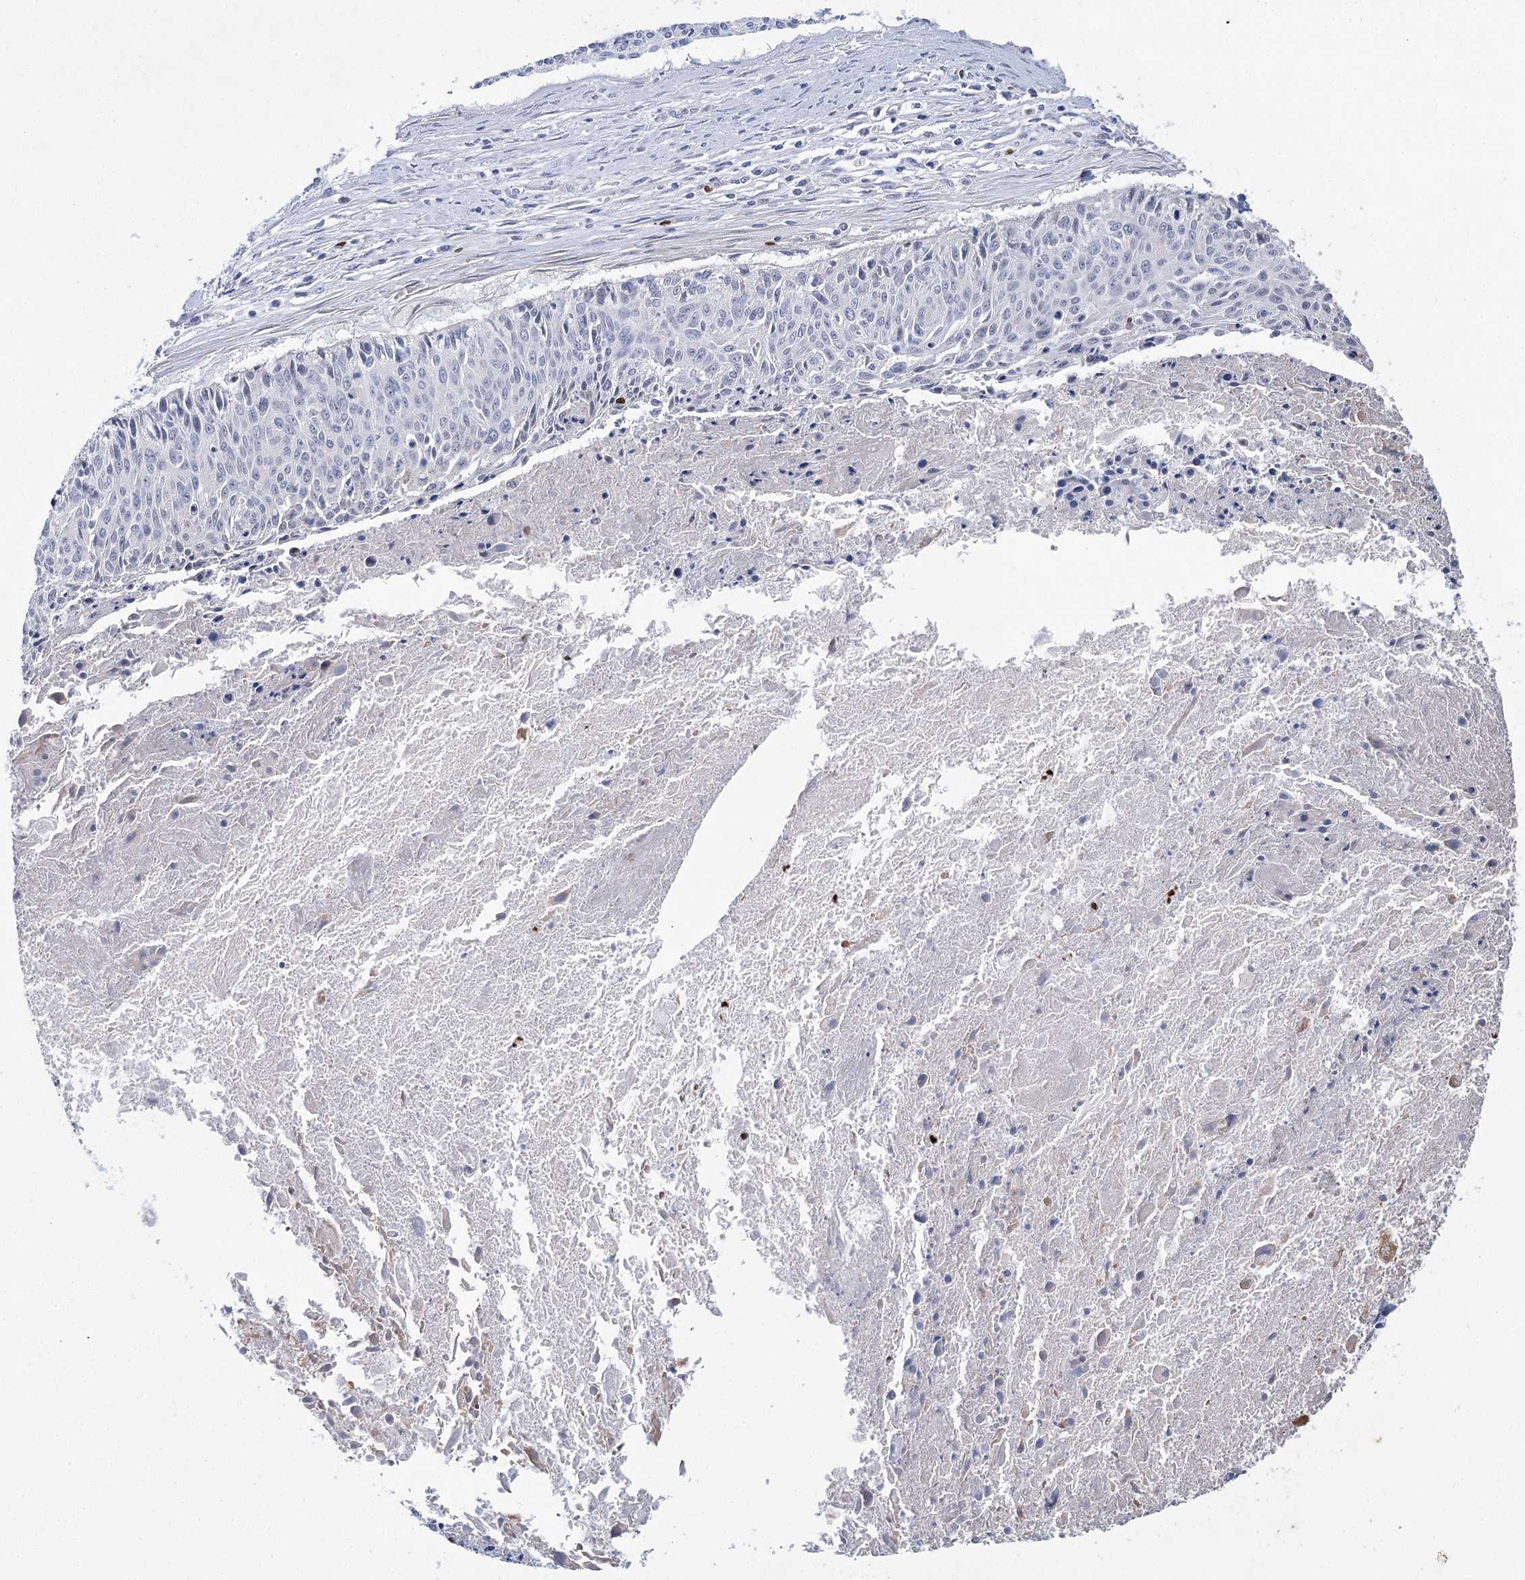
{"staining": {"intensity": "negative", "quantity": "none", "location": "none"}, "tissue": "cervical cancer", "cell_type": "Tumor cells", "image_type": "cancer", "snomed": [{"axis": "morphology", "description": "Squamous cell carcinoma, NOS"}, {"axis": "topography", "description": "Cervix"}], "caption": "A histopathology image of human cervical squamous cell carcinoma is negative for staining in tumor cells.", "gene": "THAP6", "patient": {"sex": "female", "age": 55}}